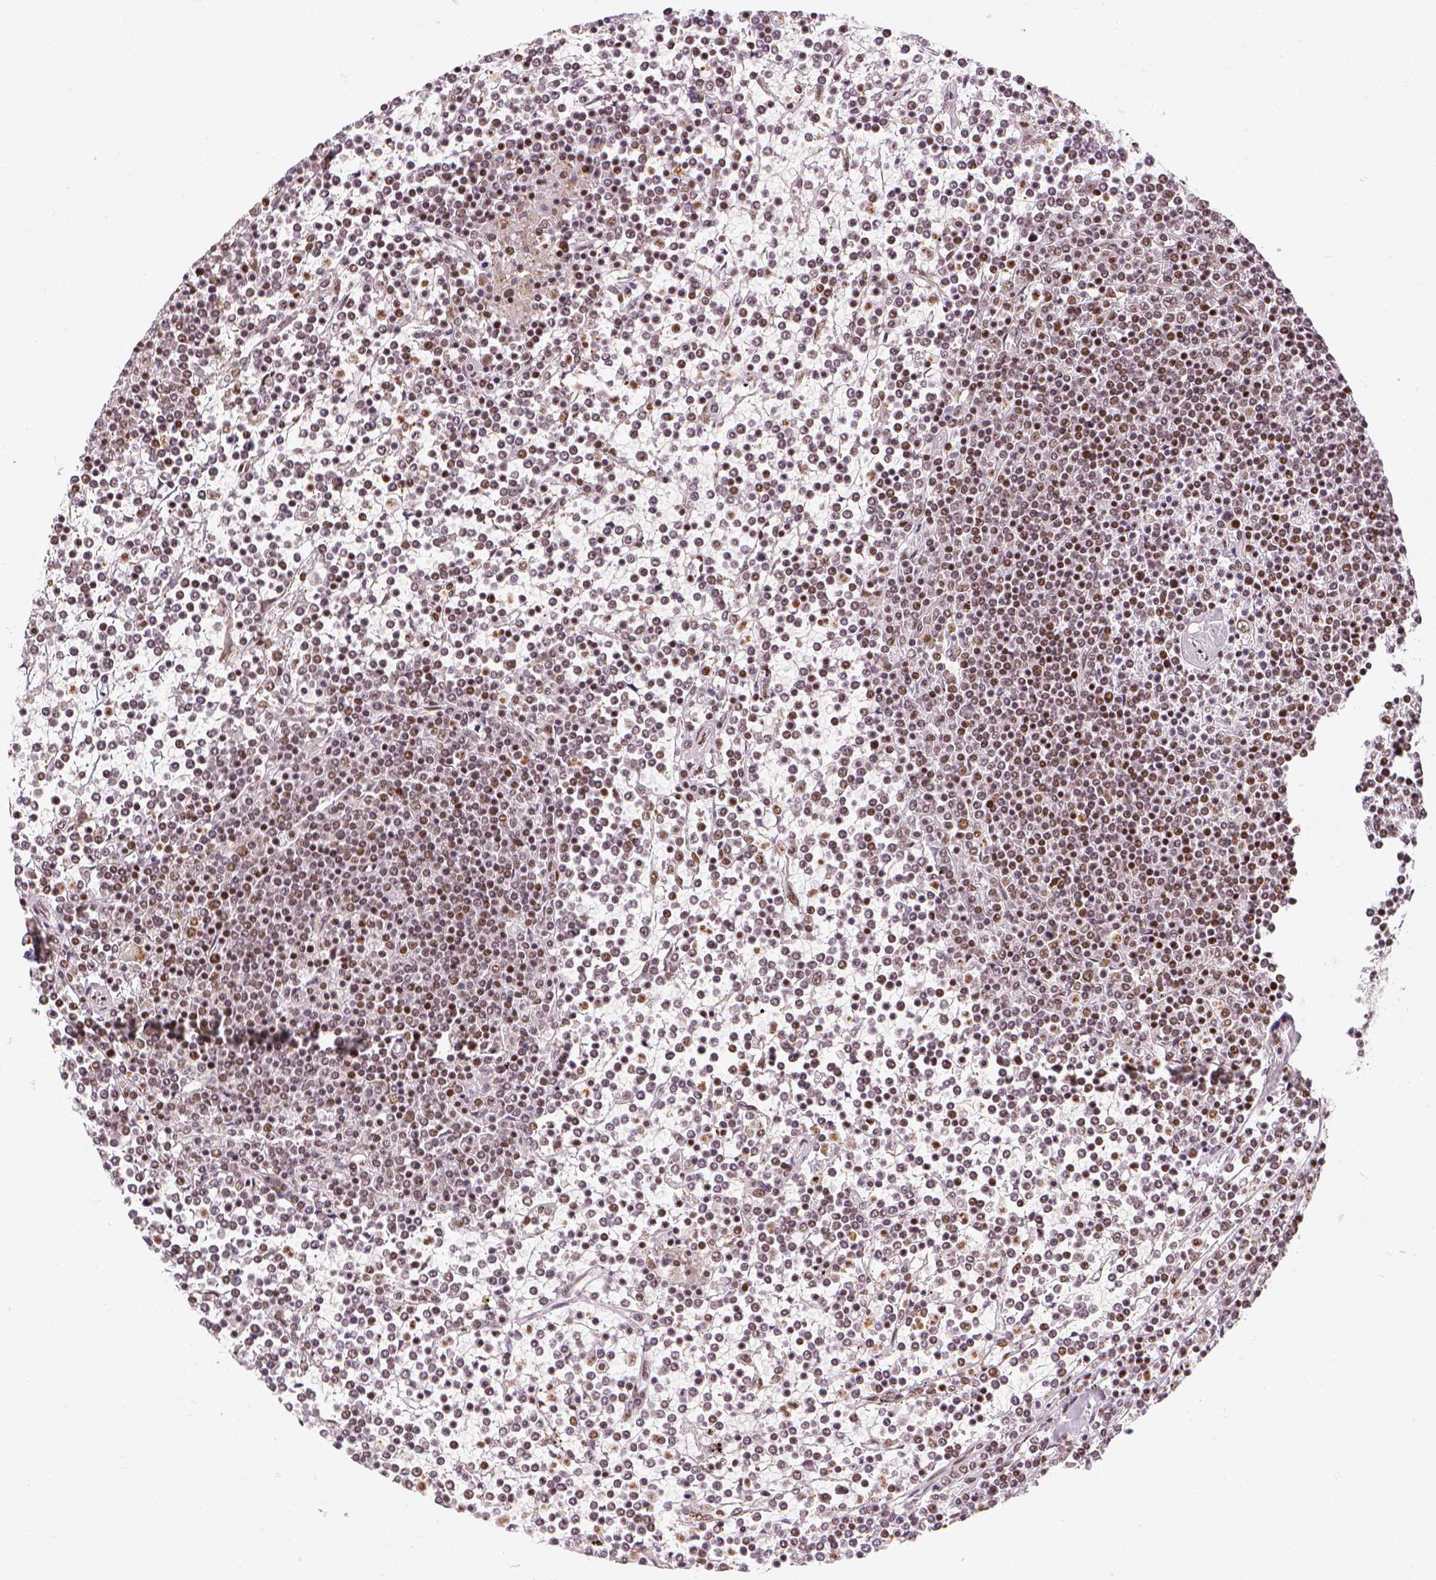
{"staining": {"intensity": "moderate", "quantity": "25%-75%", "location": "nuclear"}, "tissue": "lymphoma", "cell_type": "Tumor cells", "image_type": "cancer", "snomed": [{"axis": "morphology", "description": "Malignant lymphoma, non-Hodgkin's type, Low grade"}, {"axis": "topography", "description": "Spleen"}], "caption": "Tumor cells exhibit medium levels of moderate nuclear positivity in about 25%-75% of cells in lymphoma.", "gene": "KDM5B", "patient": {"sex": "female", "age": 19}}